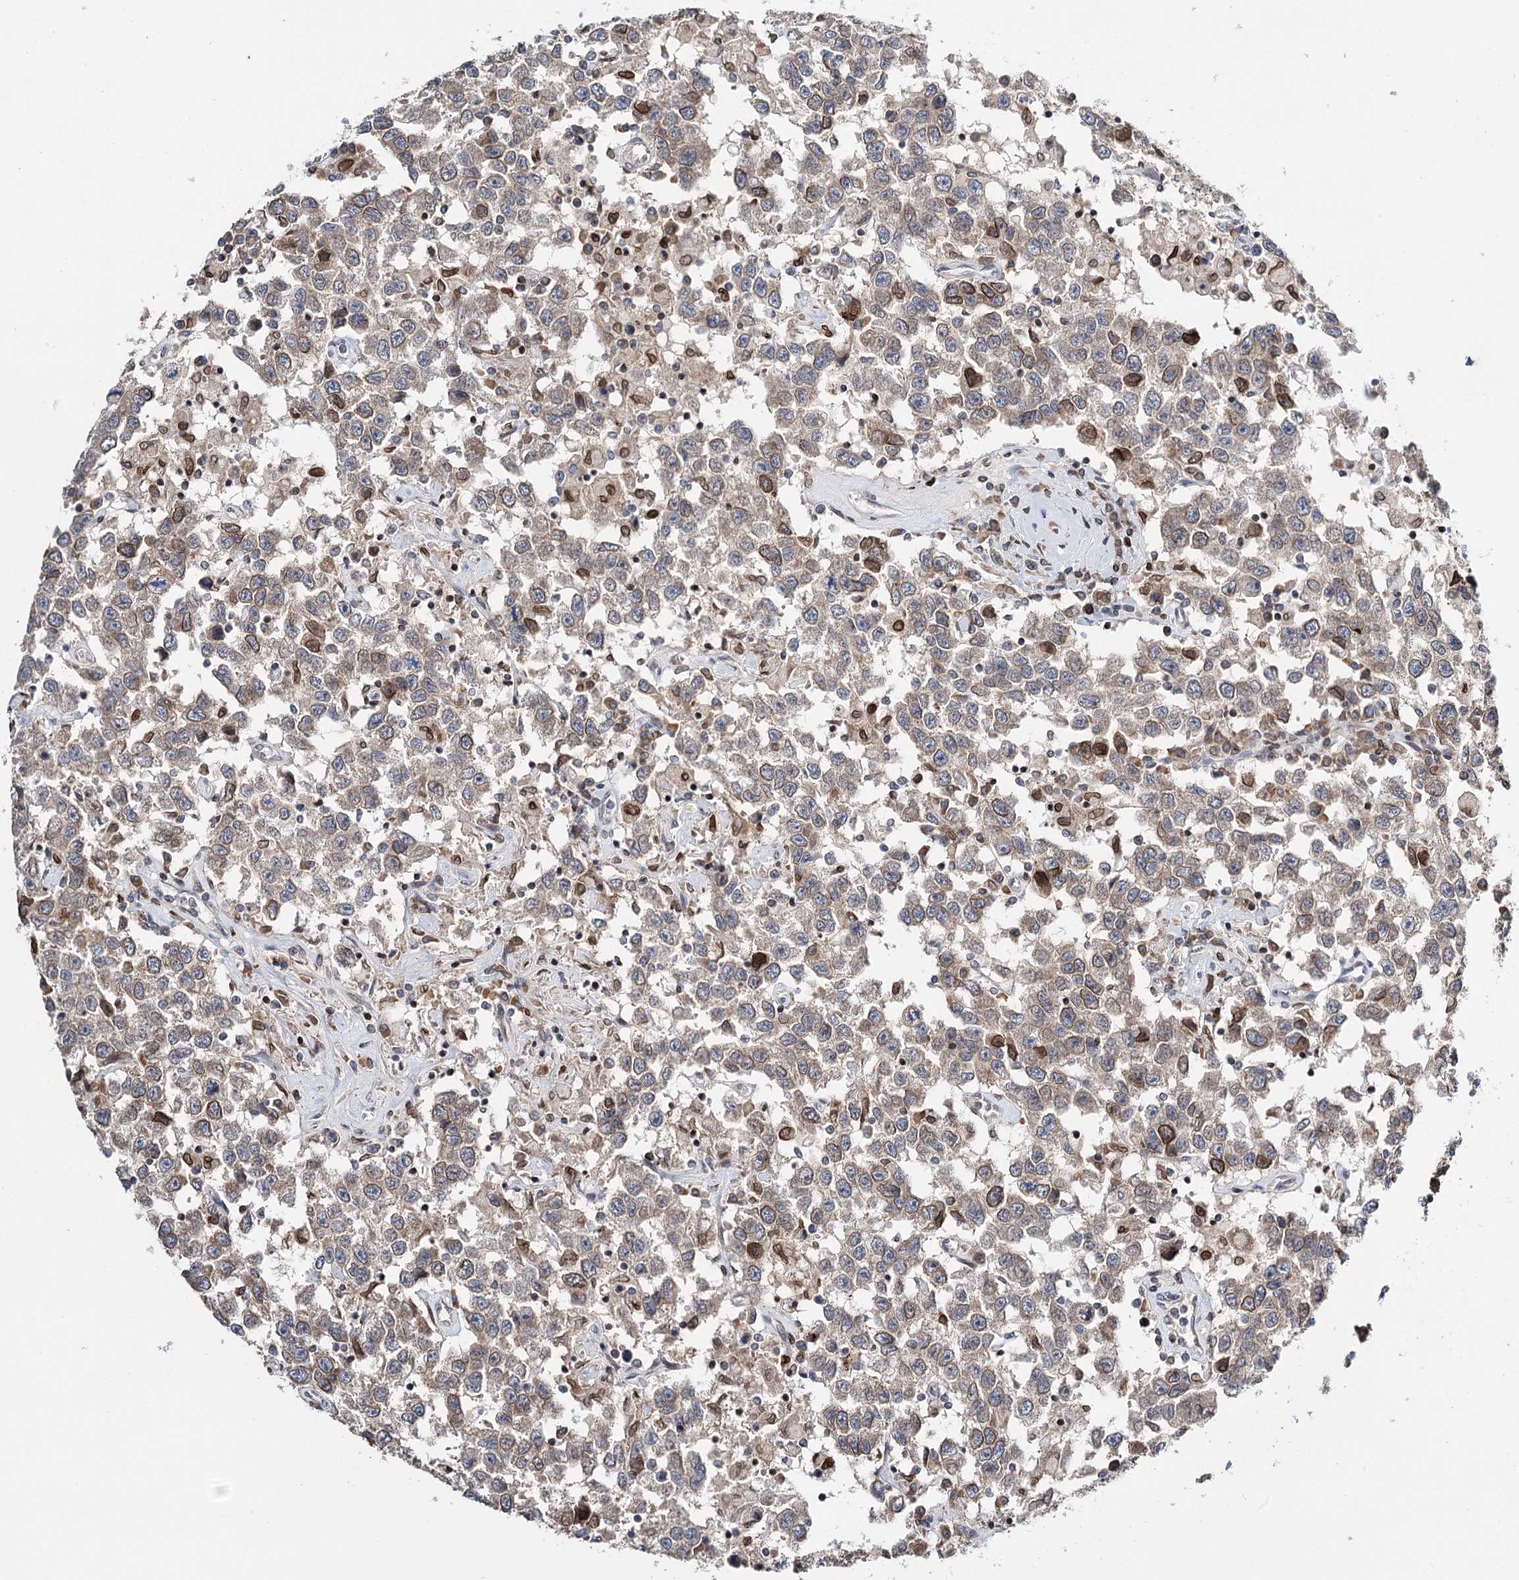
{"staining": {"intensity": "moderate", "quantity": "25%-75%", "location": "cytoplasmic/membranous"}, "tissue": "testis cancer", "cell_type": "Tumor cells", "image_type": "cancer", "snomed": [{"axis": "morphology", "description": "Seminoma, NOS"}, {"axis": "topography", "description": "Testis"}], "caption": "Testis cancer stained with a brown dye displays moderate cytoplasmic/membranous positive positivity in about 25%-75% of tumor cells.", "gene": "CFAP46", "patient": {"sex": "male", "age": 41}}